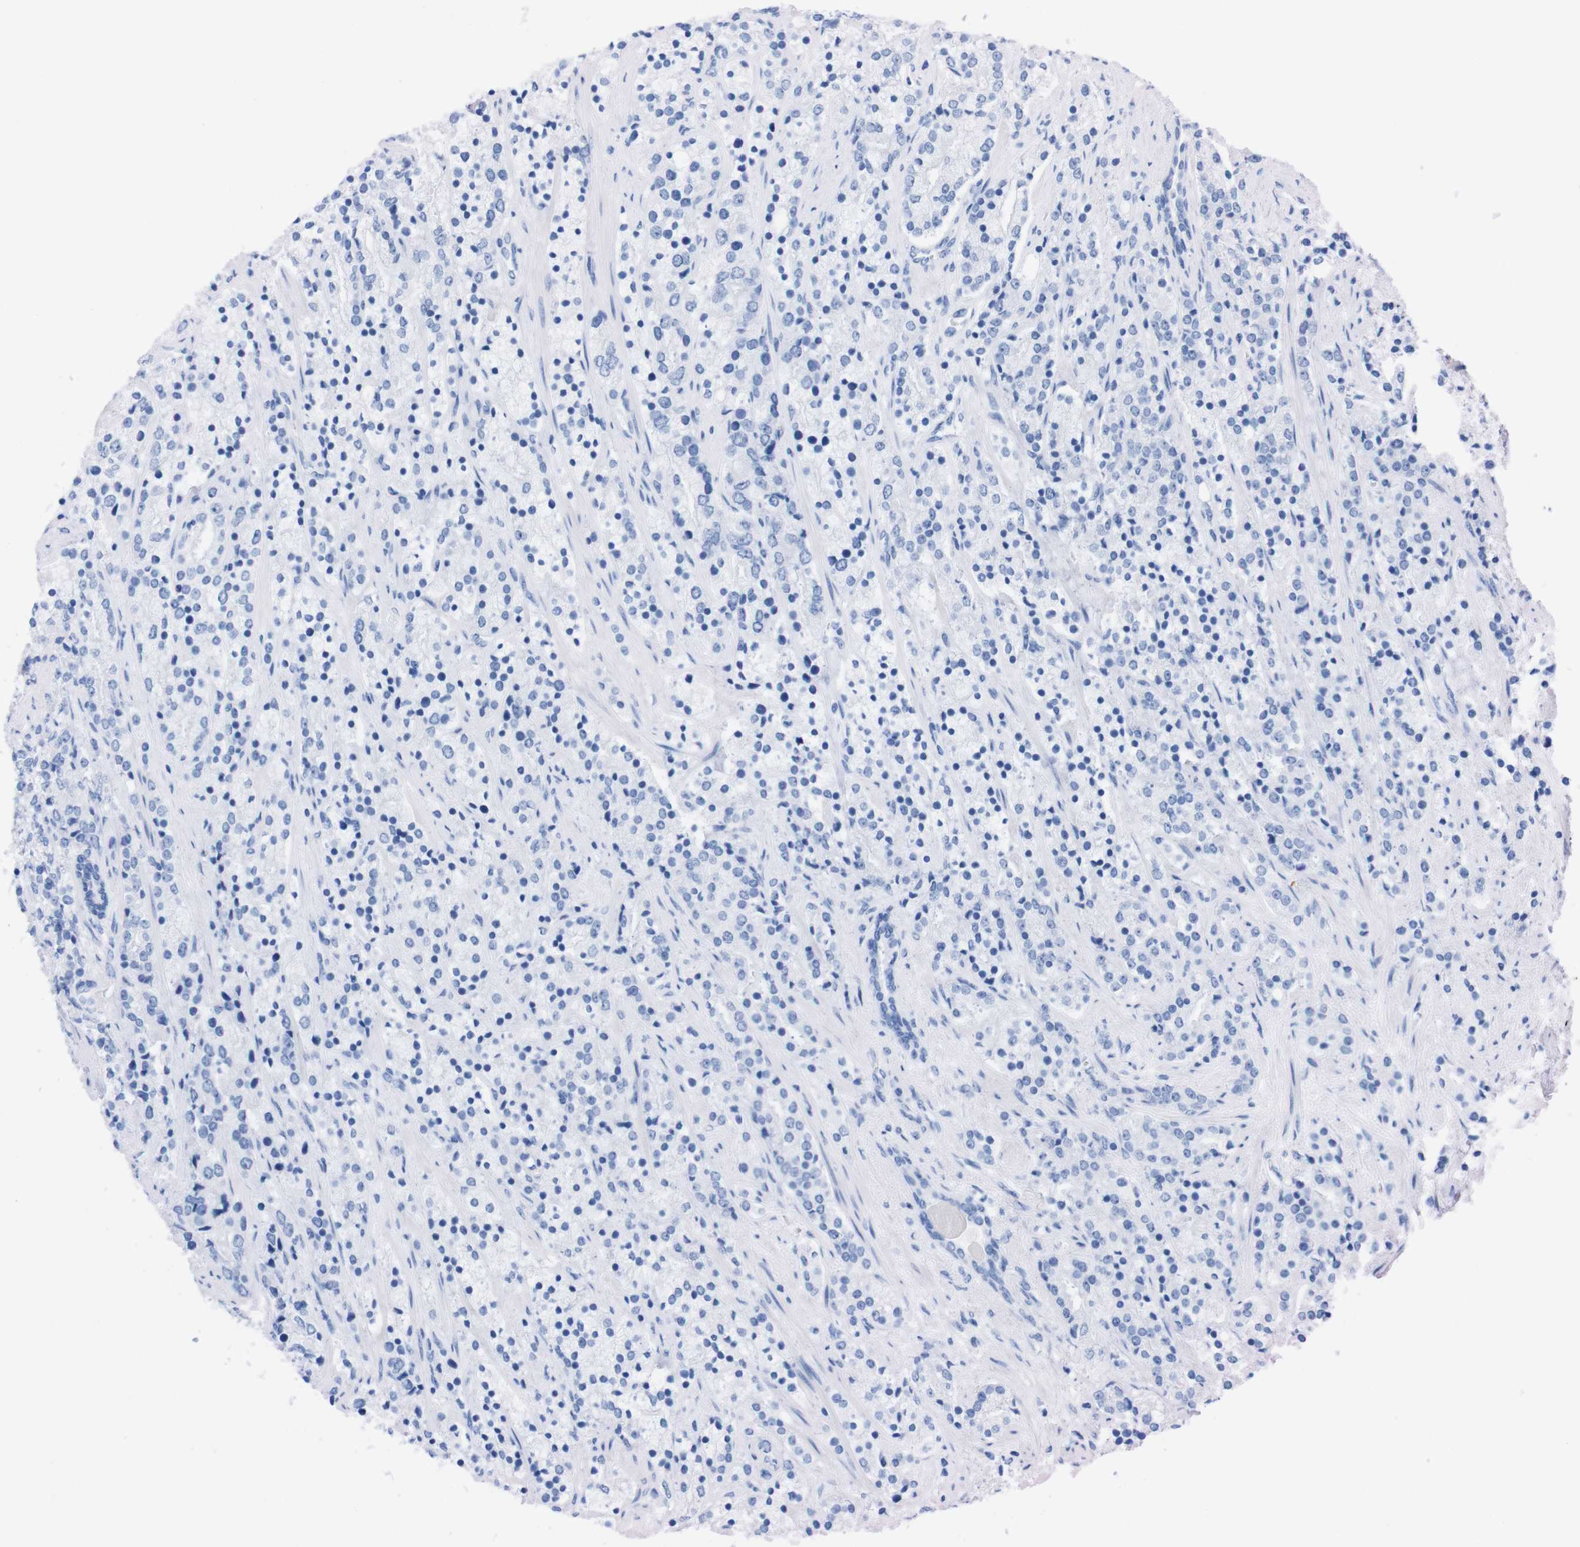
{"staining": {"intensity": "negative", "quantity": "none", "location": "none"}, "tissue": "prostate cancer", "cell_type": "Tumor cells", "image_type": "cancer", "snomed": [{"axis": "morphology", "description": "Adenocarcinoma, High grade"}, {"axis": "topography", "description": "Prostate"}], "caption": "Image shows no protein staining in tumor cells of high-grade adenocarcinoma (prostate) tissue.", "gene": "P2RY12", "patient": {"sex": "male", "age": 71}}